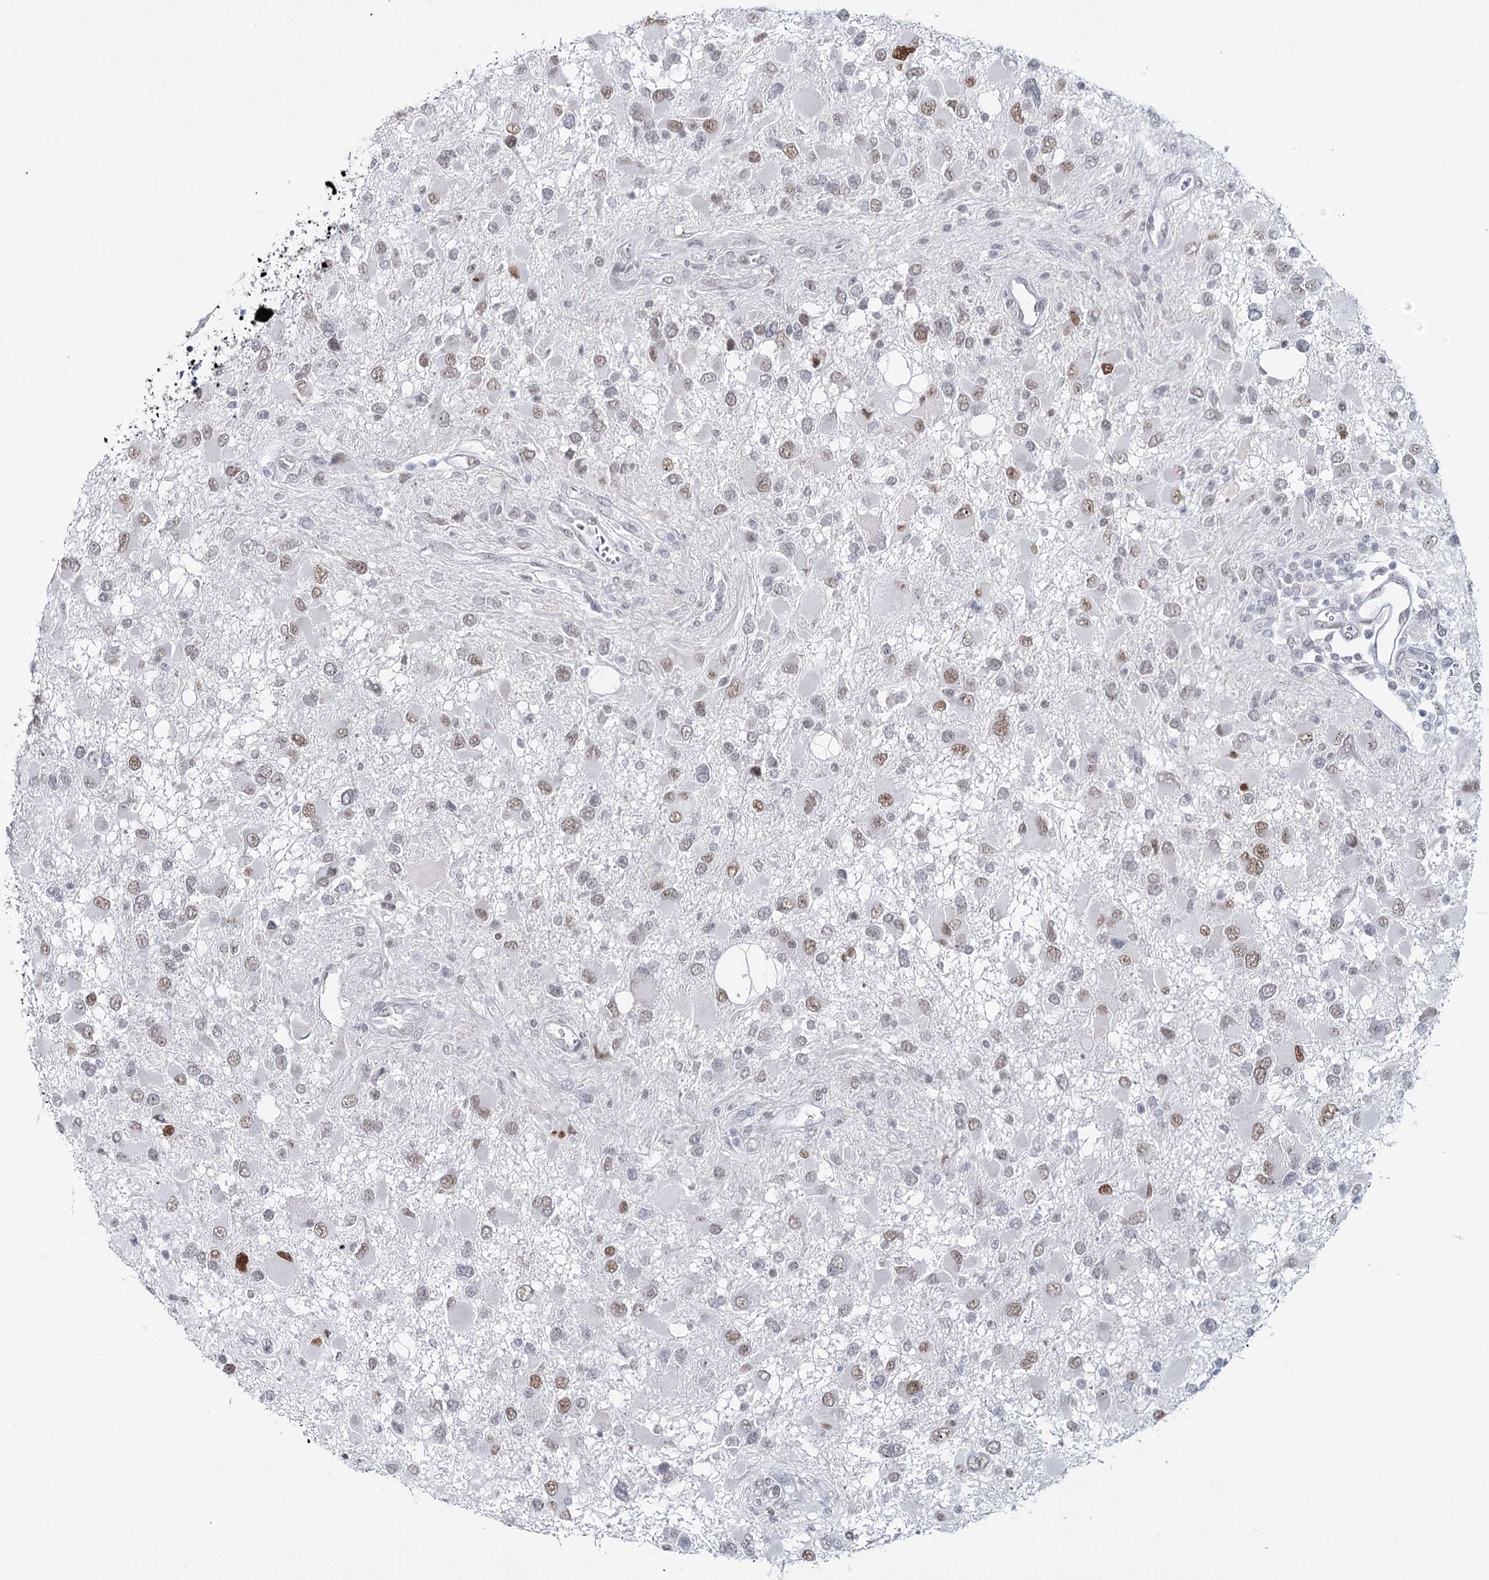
{"staining": {"intensity": "moderate", "quantity": ">75%", "location": "nuclear"}, "tissue": "glioma", "cell_type": "Tumor cells", "image_type": "cancer", "snomed": [{"axis": "morphology", "description": "Glioma, malignant, High grade"}, {"axis": "topography", "description": "Brain"}], "caption": "A medium amount of moderate nuclear positivity is seen in about >75% of tumor cells in glioma tissue.", "gene": "ZC3H8", "patient": {"sex": "male", "age": 53}}